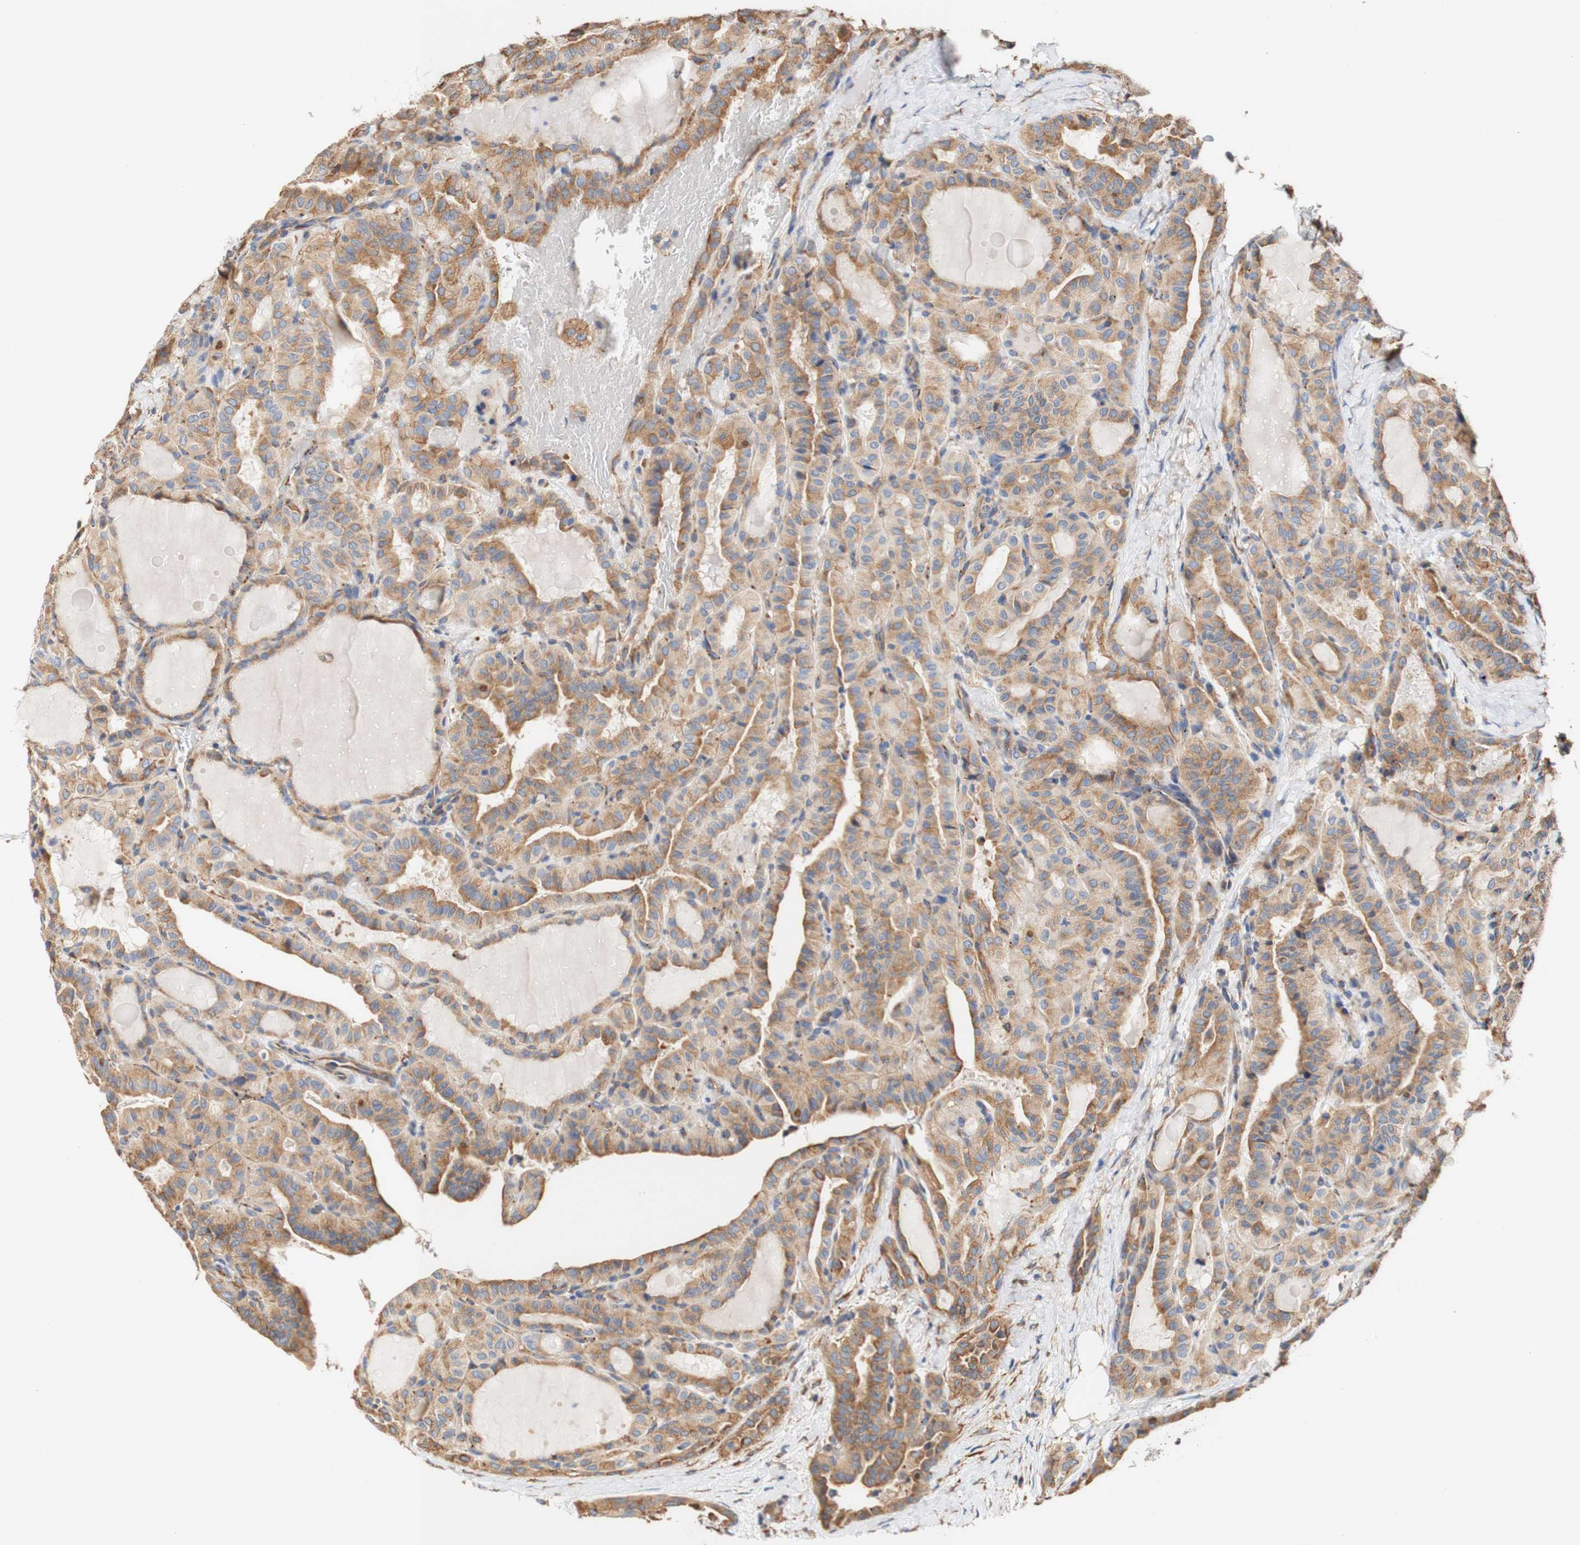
{"staining": {"intensity": "moderate", "quantity": ">75%", "location": "cytoplasmic/membranous"}, "tissue": "thyroid cancer", "cell_type": "Tumor cells", "image_type": "cancer", "snomed": [{"axis": "morphology", "description": "Papillary adenocarcinoma, NOS"}, {"axis": "topography", "description": "Thyroid gland"}], "caption": "Thyroid papillary adenocarcinoma stained for a protein (brown) shows moderate cytoplasmic/membranous positive positivity in about >75% of tumor cells.", "gene": "EIF2AK4", "patient": {"sex": "male", "age": 77}}